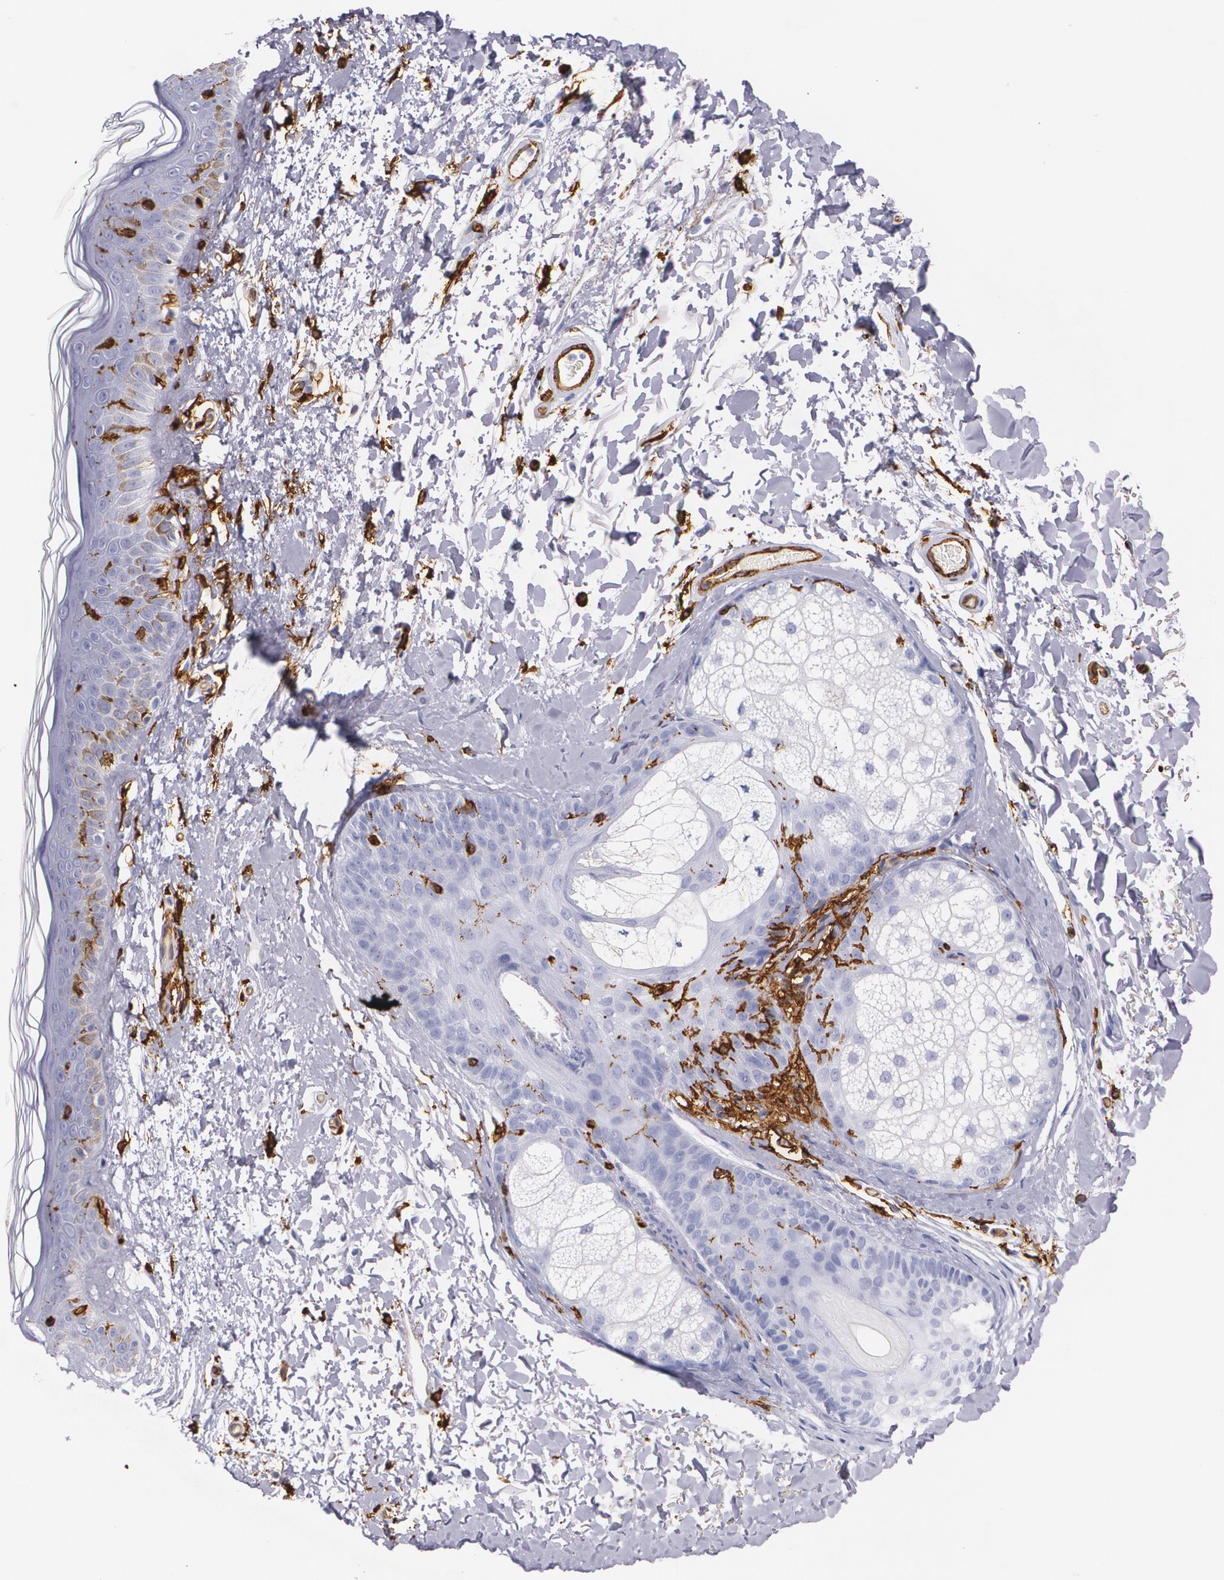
{"staining": {"intensity": "negative", "quantity": "none", "location": "none"}, "tissue": "skin", "cell_type": "Fibroblasts", "image_type": "normal", "snomed": [{"axis": "morphology", "description": "Normal tissue, NOS"}, {"axis": "topography", "description": "Skin"}], "caption": "This is an immunohistochemistry histopathology image of benign human skin. There is no staining in fibroblasts.", "gene": "HLA", "patient": {"sex": "male", "age": 63}}